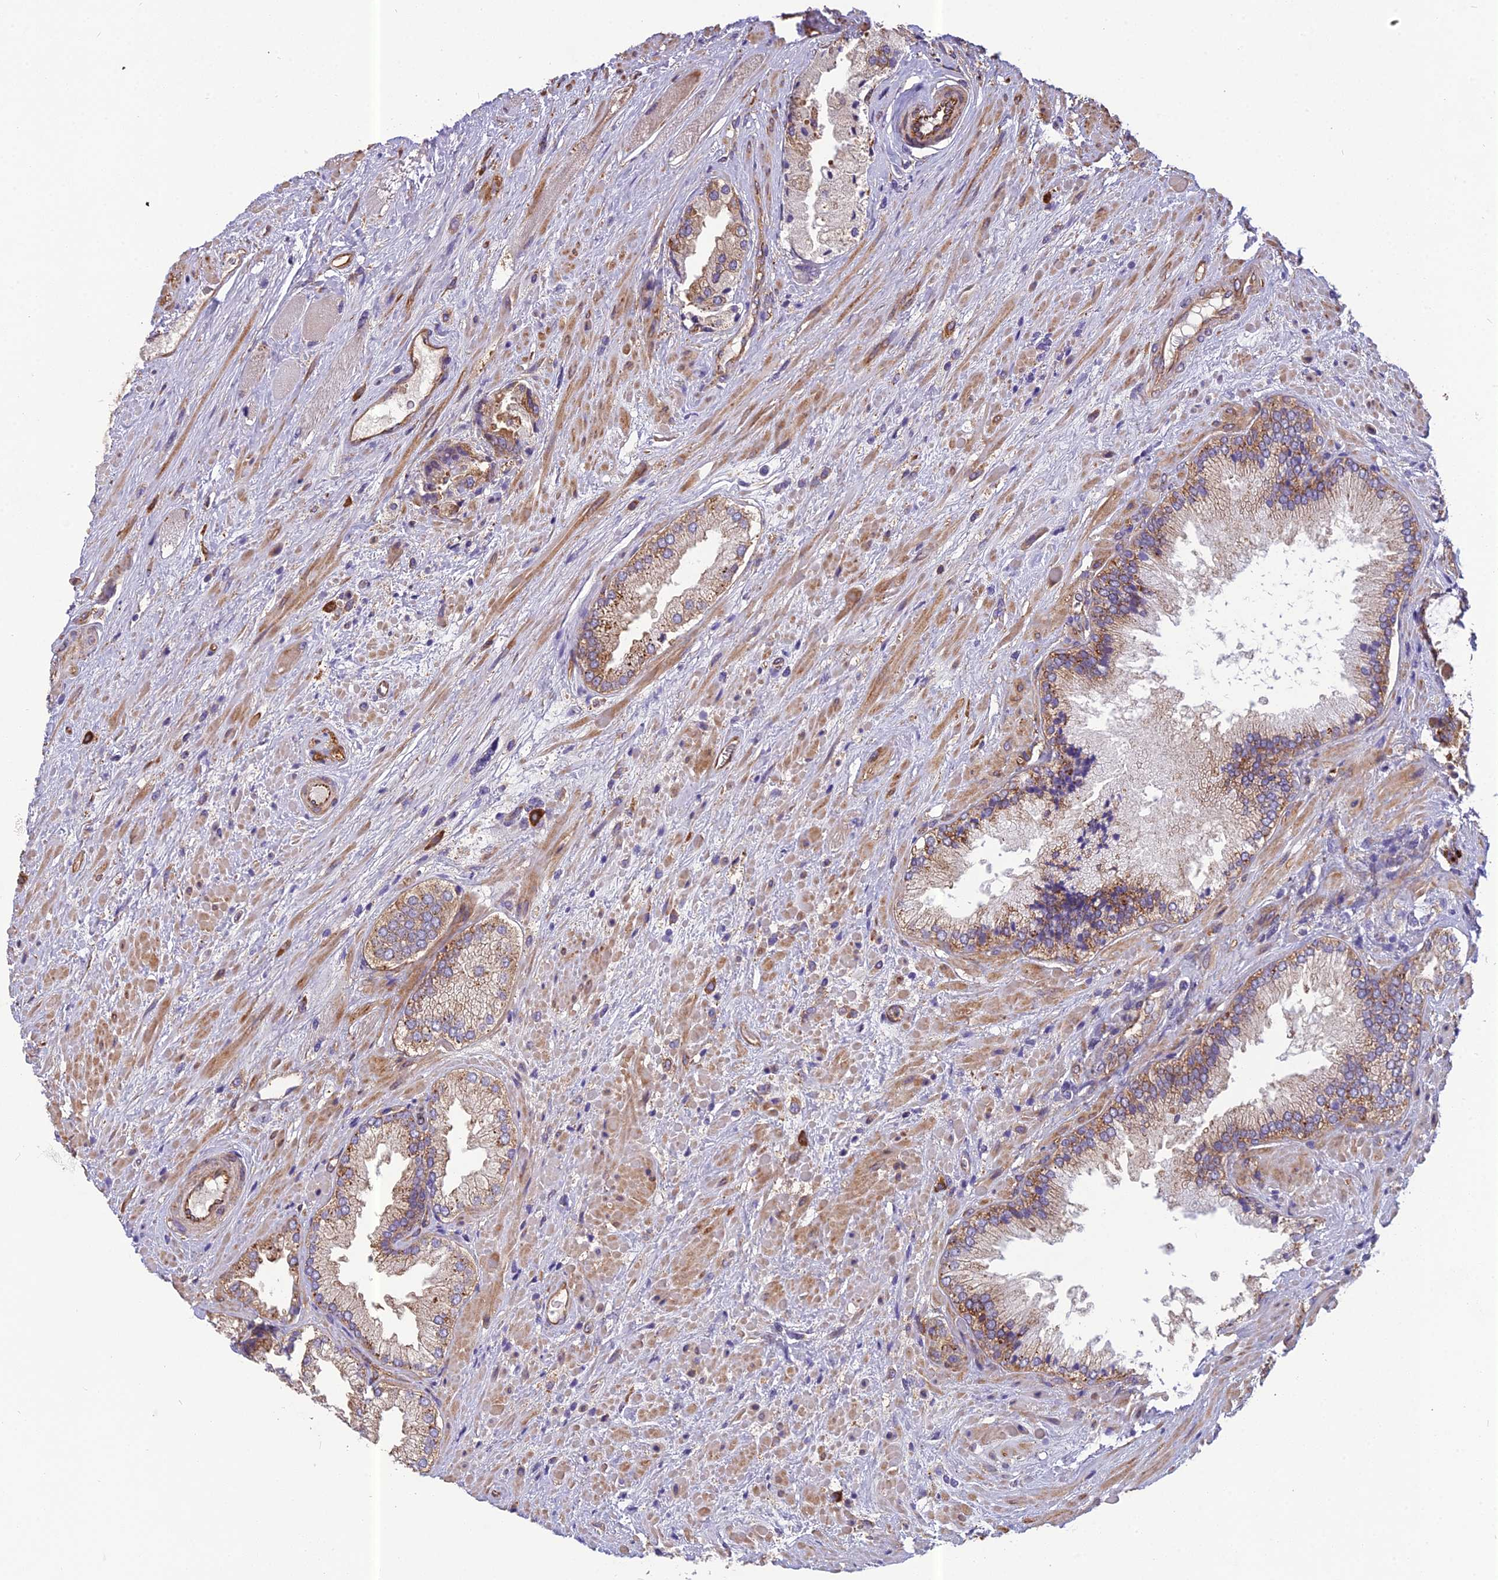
{"staining": {"intensity": "moderate", "quantity": "25%-75%", "location": "cytoplasmic/membranous"}, "tissue": "prostate cancer", "cell_type": "Tumor cells", "image_type": "cancer", "snomed": [{"axis": "morphology", "description": "Adenocarcinoma, High grade"}, {"axis": "topography", "description": "Prostate"}], "caption": "Human prostate adenocarcinoma (high-grade) stained with a protein marker displays moderate staining in tumor cells.", "gene": "SPDL1", "patient": {"sex": "male", "age": 71}}